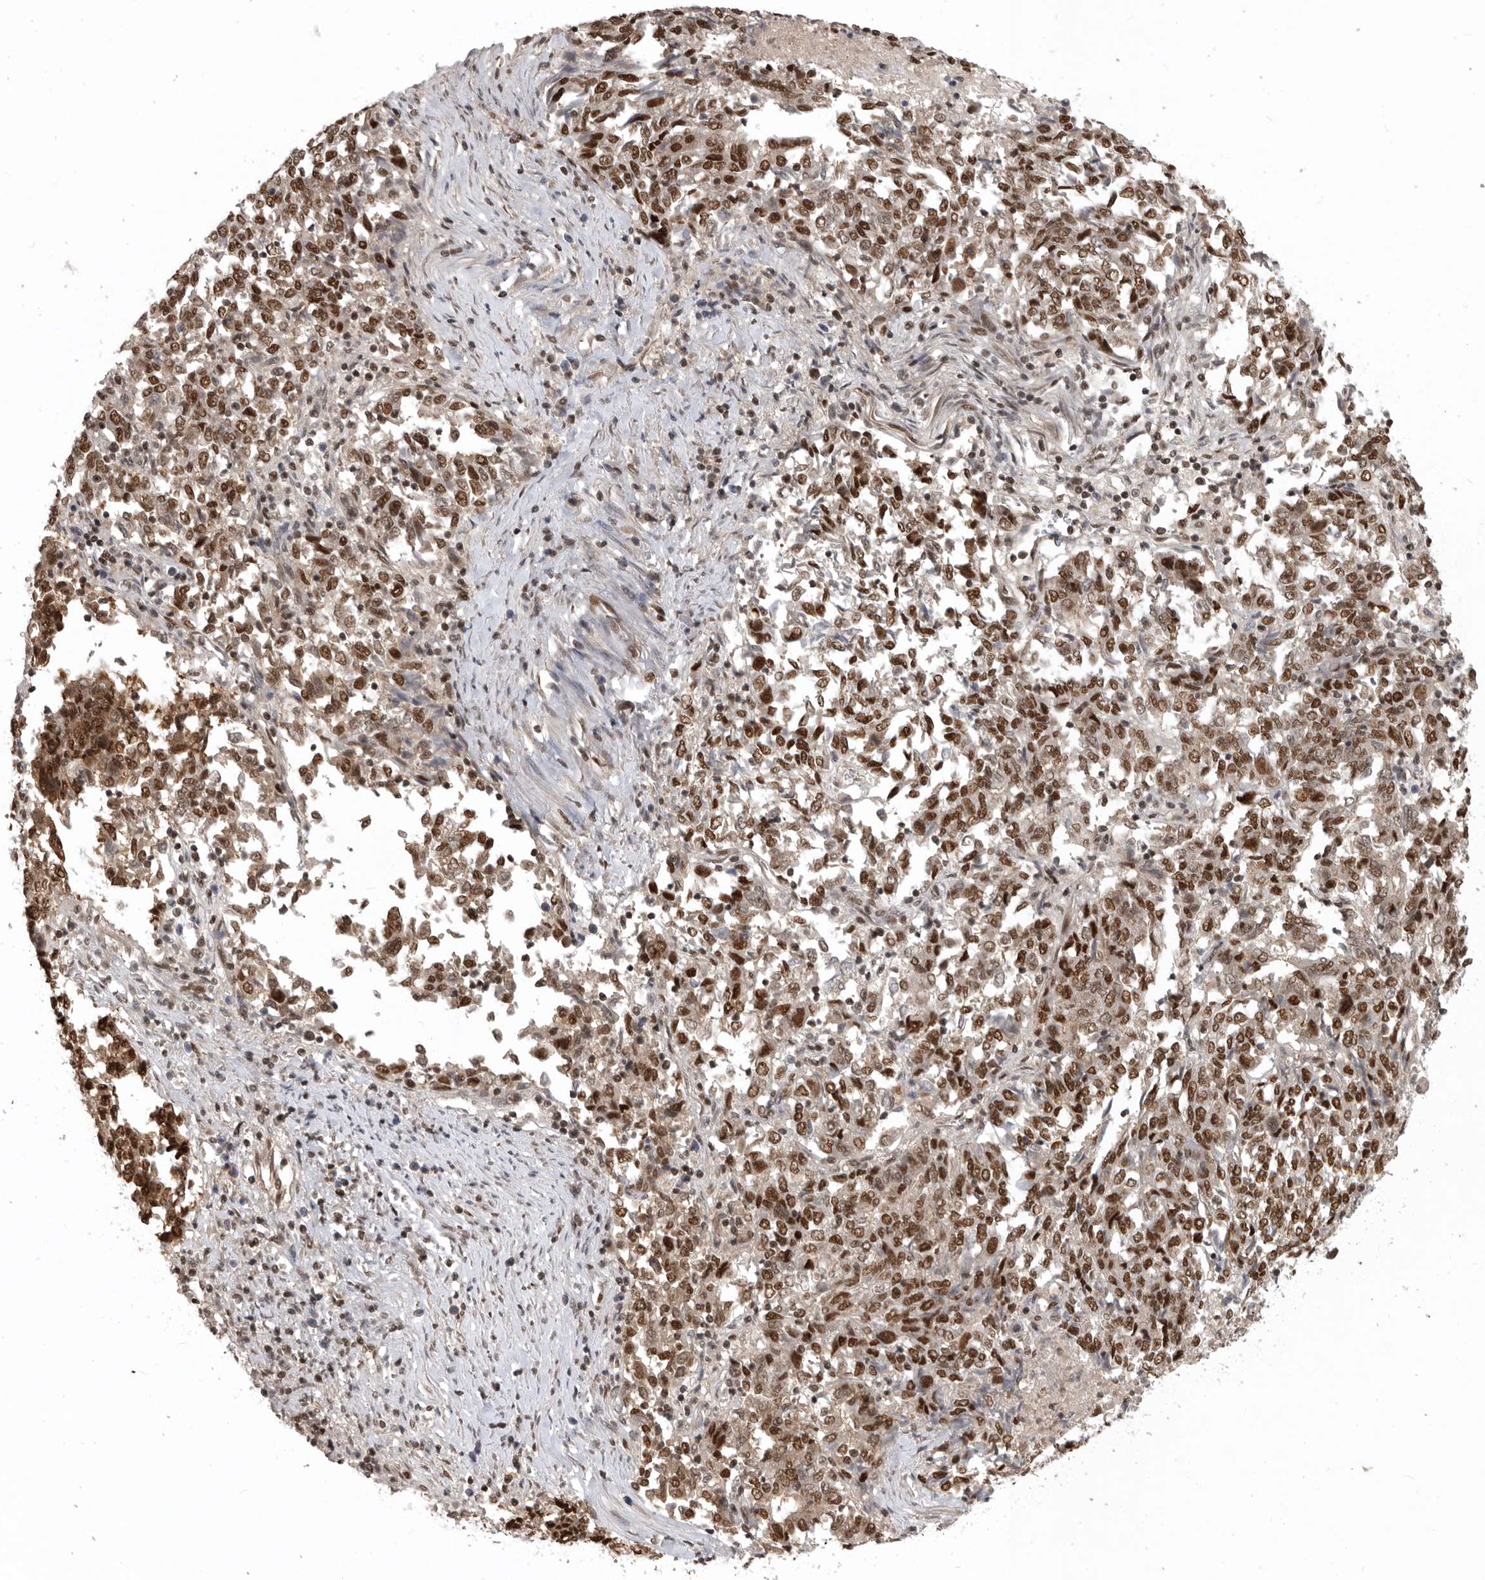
{"staining": {"intensity": "strong", "quantity": ">75%", "location": "nuclear"}, "tissue": "endometrial cancer", "cell_type": "Tumor cells", "image_type": "cancer", "snomed": [{"axis": "morphology", "description": "Adenocarcinoma, NOS"}, {"axis": "topography", "description": "Endometrium"}], "caption": "Immunohistochemical staining of adenocarcinoma (endometrial) demonstrates high levels of strong nuclear expression in approximately >75% of tumor cells. Using DAB (3,3'-diaminobenzidine) (brown) and hematoxylin (blue) stains, captured at high magnification using brightfield microscopy.", "gene": "CBLL1", "patient": {"sex": "female", "age": 80}}